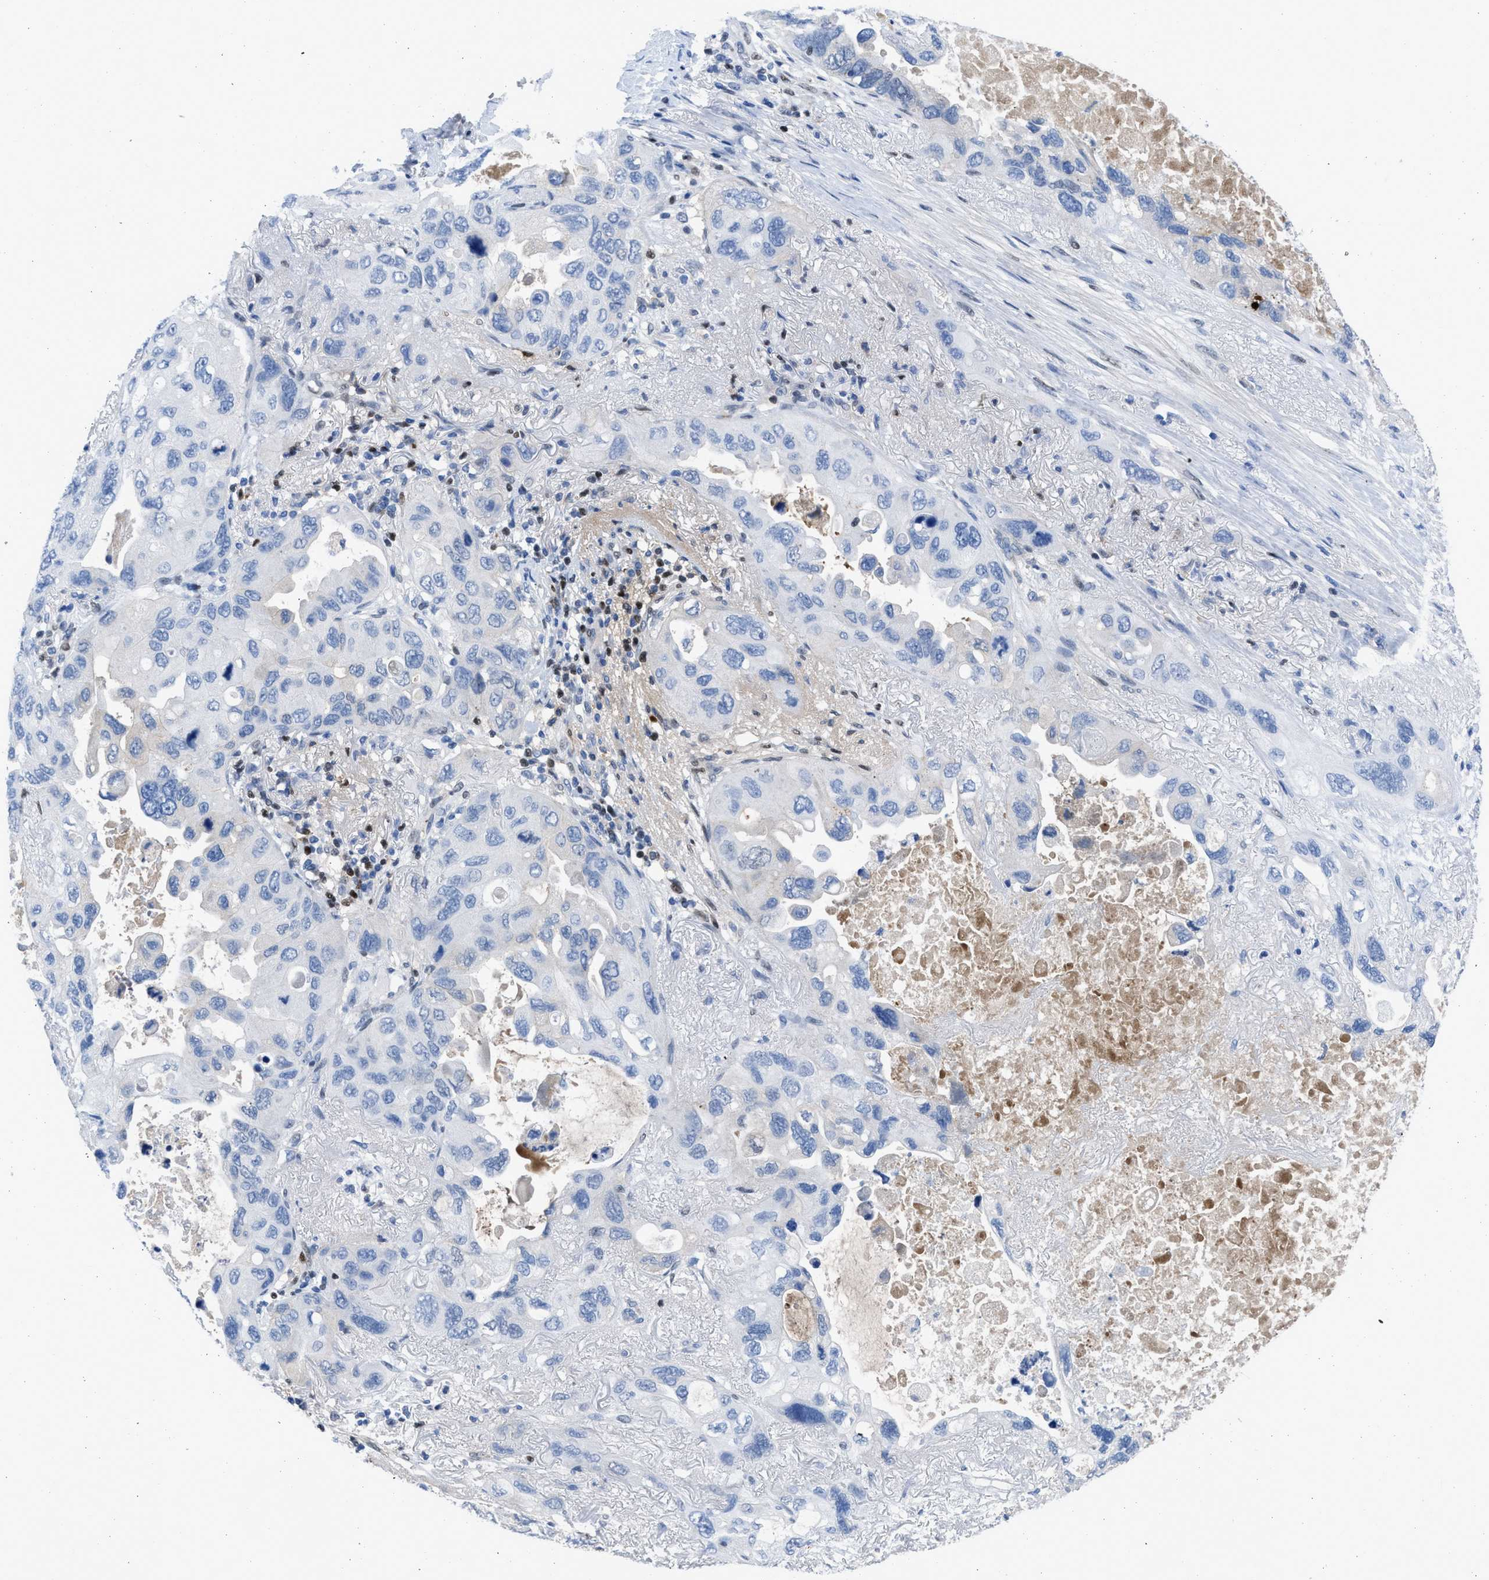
{"staining": {"intensity": "negative", "quantity": "none", "location": "none"}, "tissue": "lung cancer", "cell_type": "Tumor cells", "image_type": "cancer", "snomed": [{"axis": "morphology", "description": "Squamous cell carcinoma, NOS"}, {"axis": "topography", "description": "Lung"}], "caption": "Tumor cells are negative for brown protein staining in lung cancer.", "gene": "LEF1", "patient": {"sex": "female", "age": 73}}